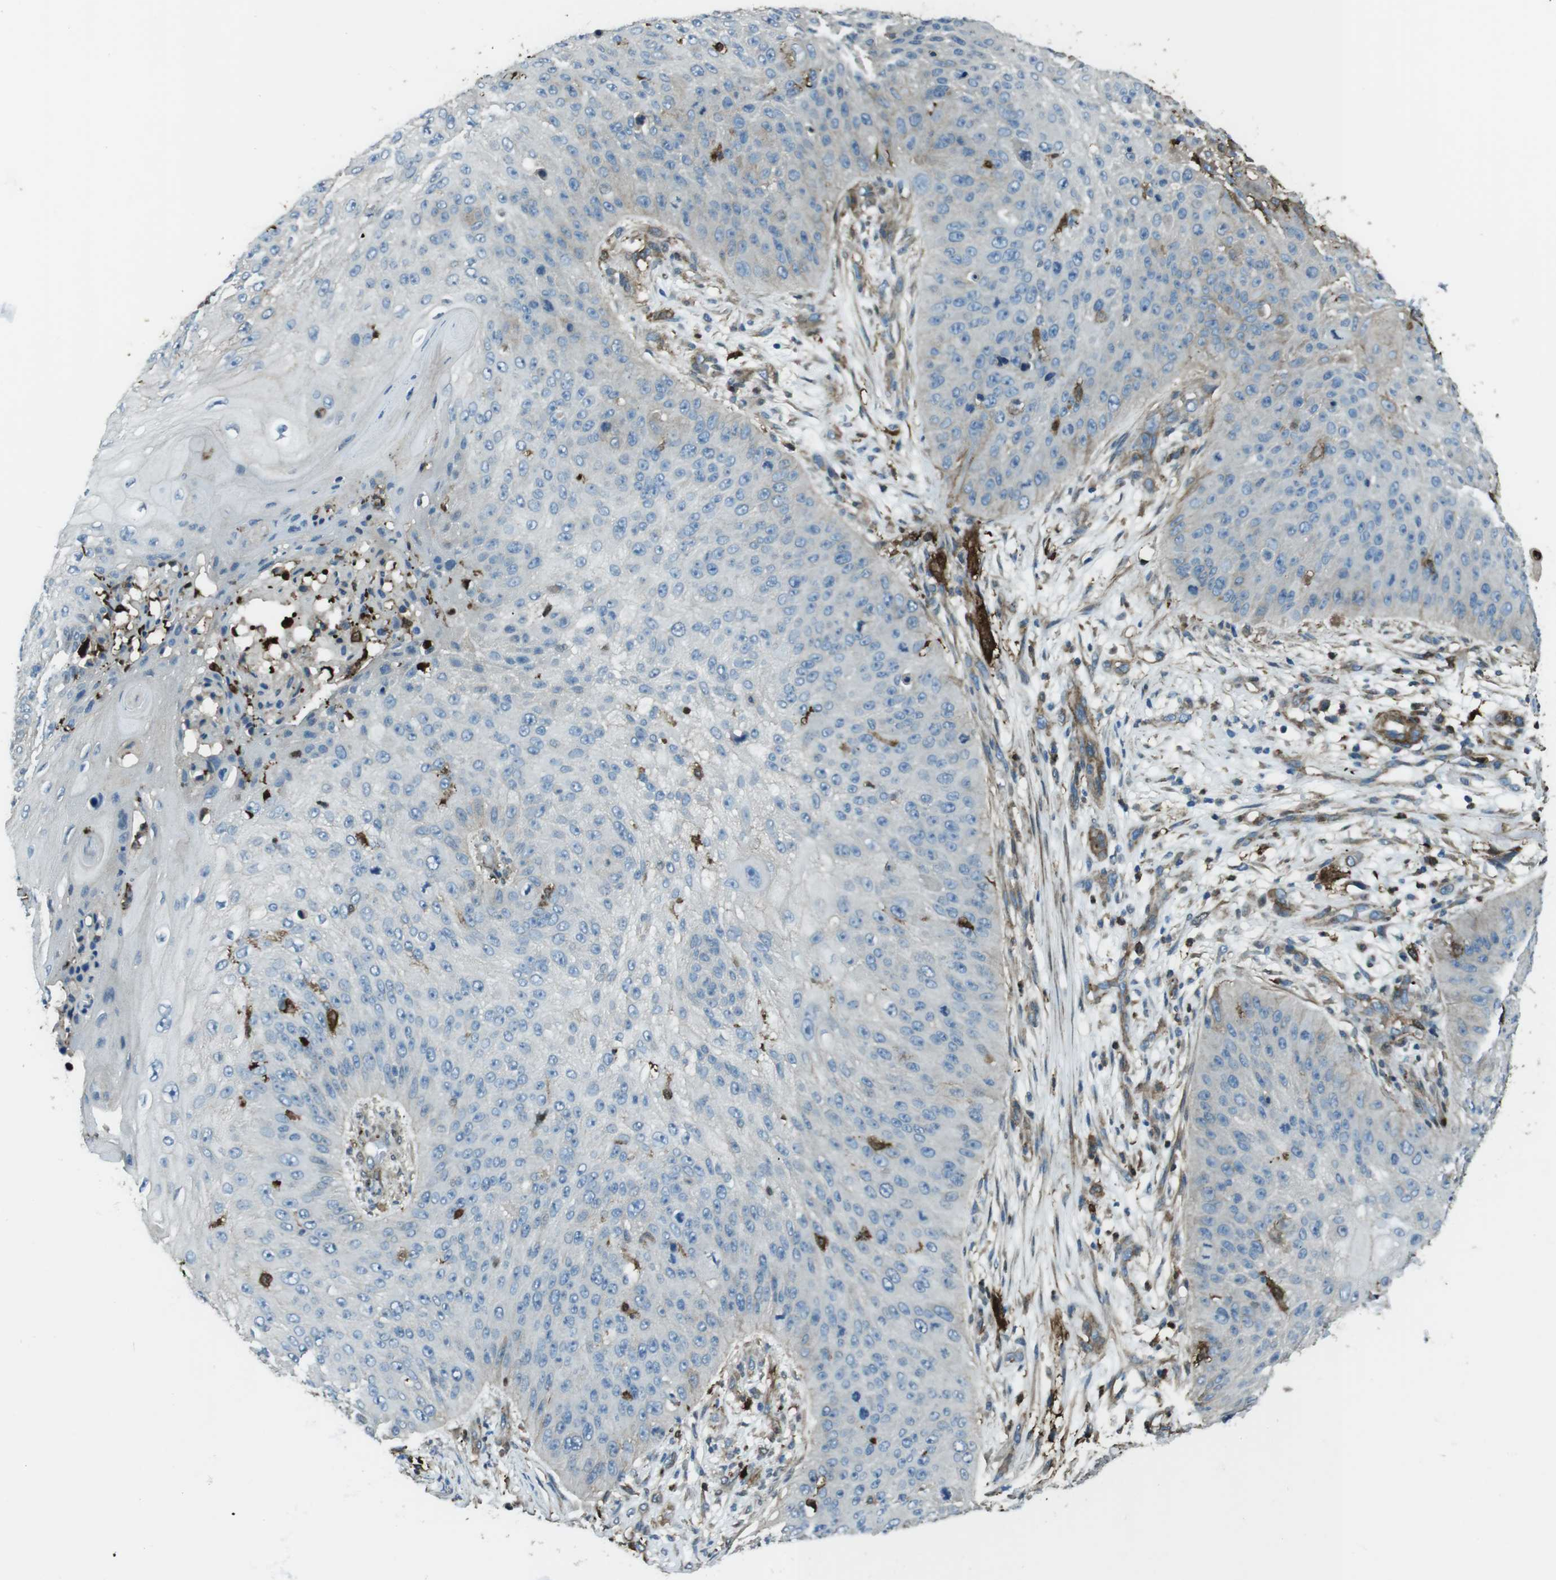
{"staining": {"intensity": "negative", "quantity": "none", "location": "none"}, "tissue": "skin cancer", "cell_type": "Tumor cells", "image_type": "cancer", "snomed": [{"axis": "morphology", "description": "Squamous cell carcinoma, NOS"}, {"axis": "topography", "description": "Skin"}], "caption": "Human skin cancer stained for a protein using immunohistochemistry demonstrates no positivity in tumor cells.", "gene": "SFT2D1", "patient": {"sex": "female", "age": 80}}